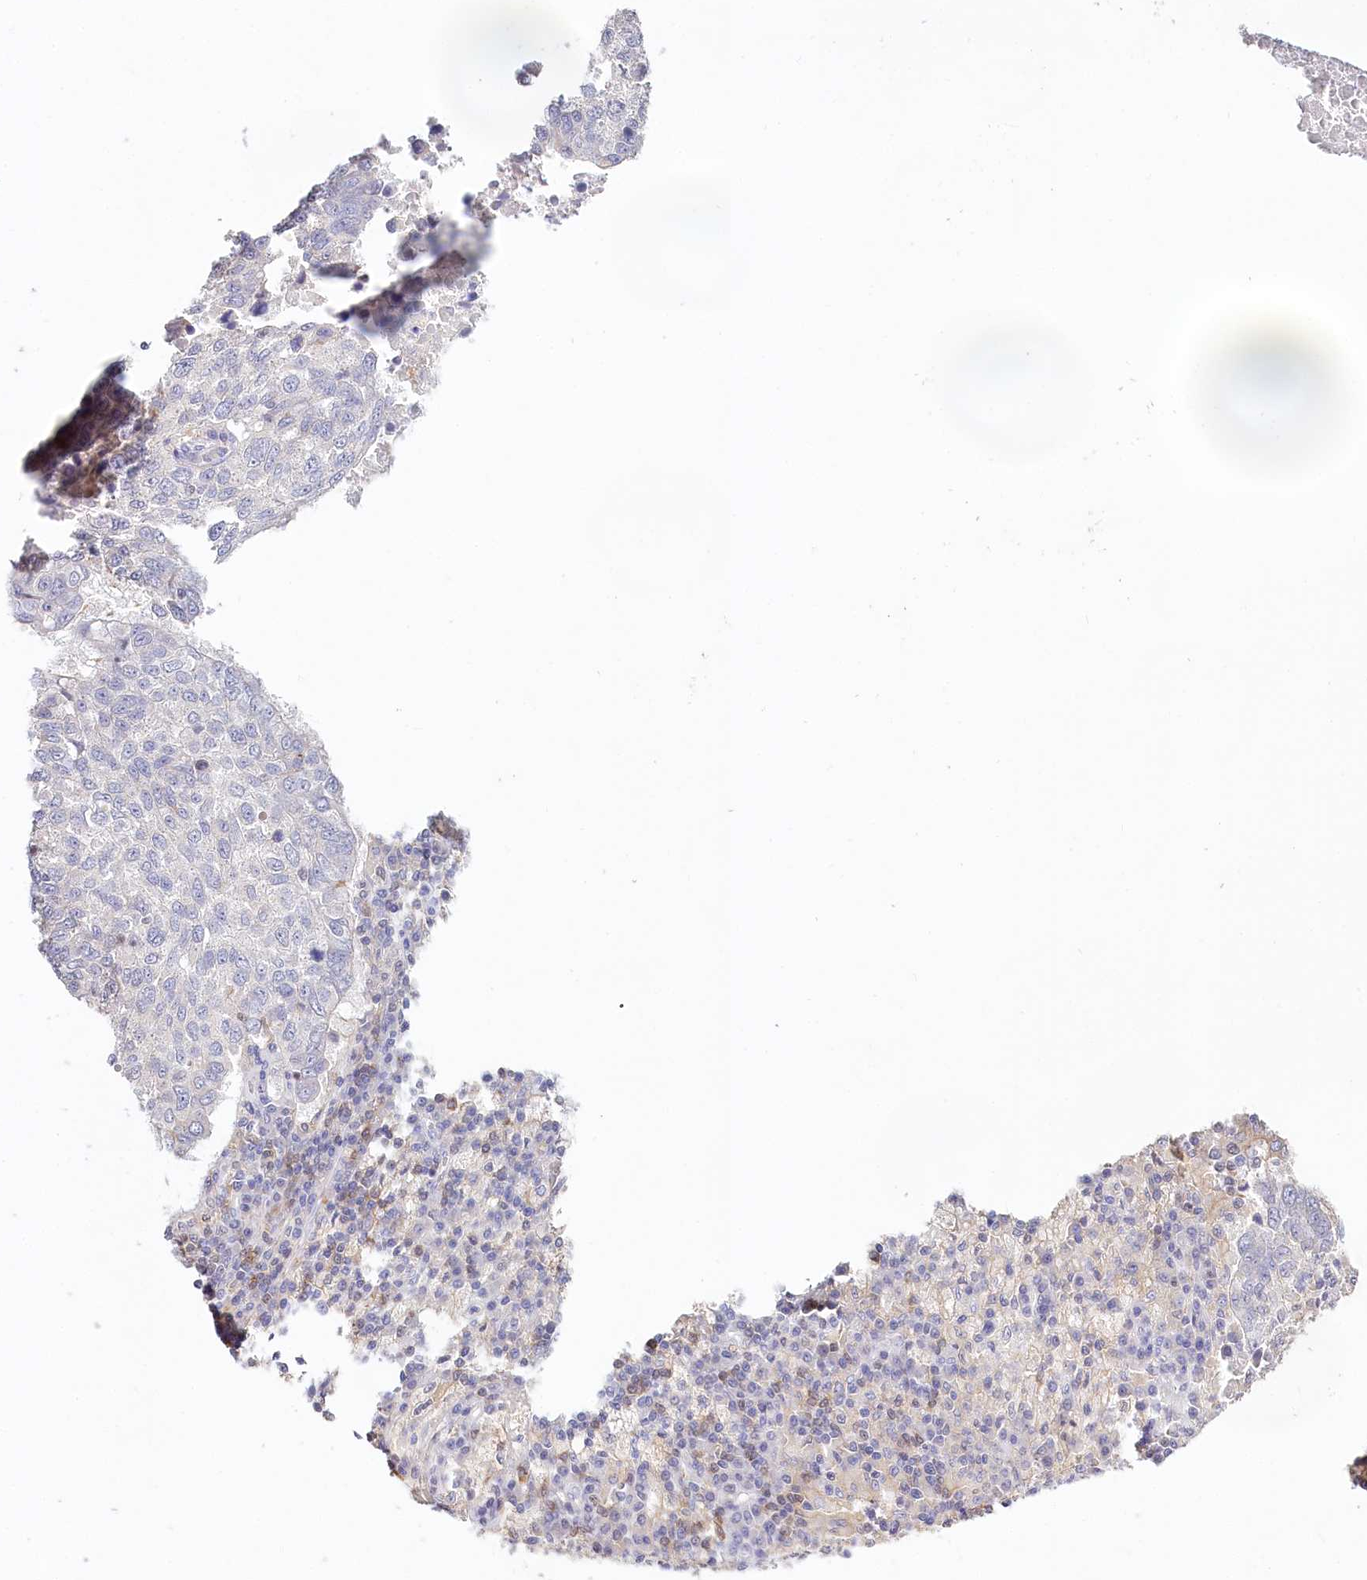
{"staining": {"intensity": "negative", "quantity": "none", "location": "none"}, "tissue": "lung cancer", "cell_type": "Tumor cells", "image_type": "cancer", "snomed": [{"axis": "morphology", "description": "Squamous cell carcinoma, NOS"}, {"axis": "topography", "description": "Lung"}], "caption": "Lung cancer was stained to show a protein in brown. There is no significant staining in tumor cells.", "gene": "DAPK1", "patient": {"sex": "male", "age": 73}}